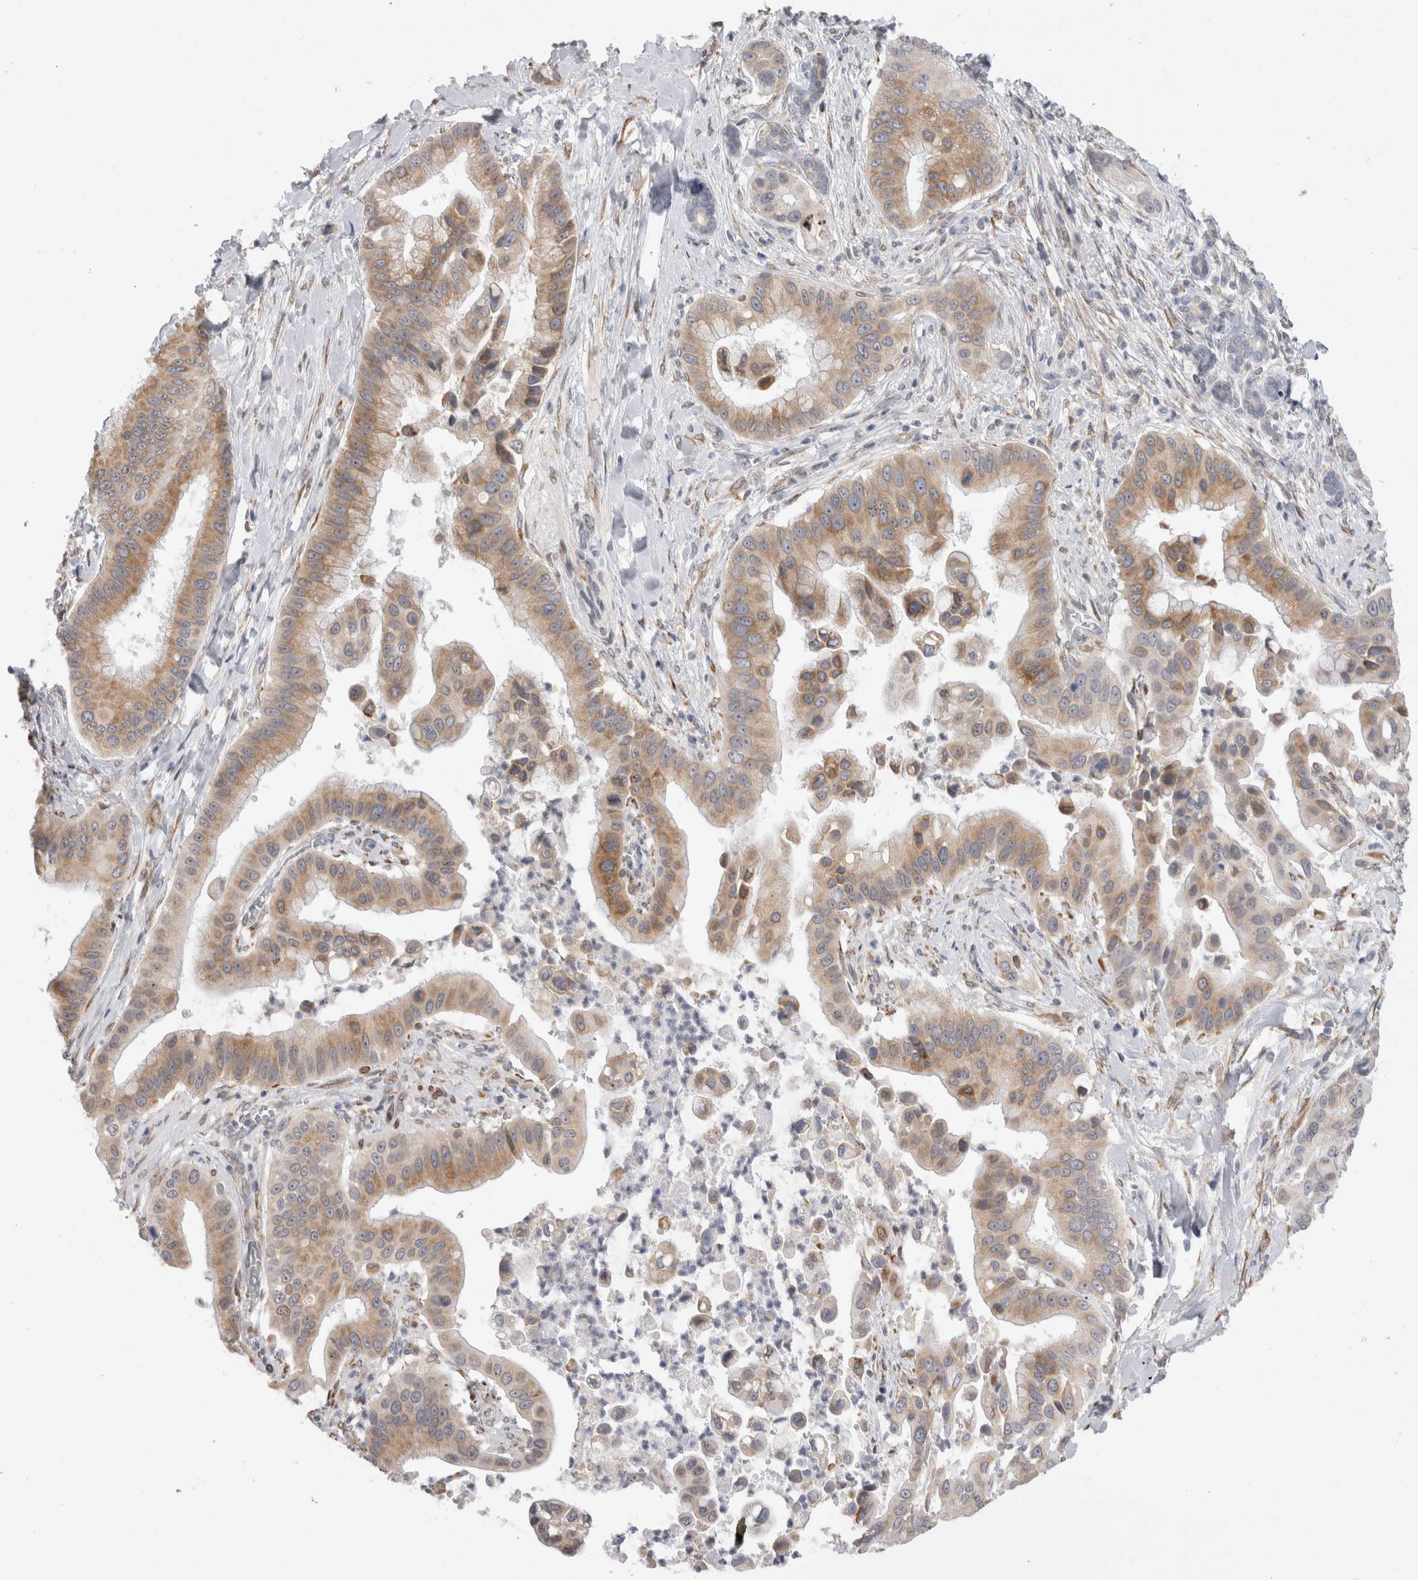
{"staining": {"intensity": "weak", "quantity": ">75%", "location": "cytoplasmic/membranous"}, "tissue": "liver cancer", "cell_type": "Tumor cells", "image_type": "cancer", "snomed": [{"axis": "morphology", "description": "Cholangiocarcinoma"}, {"axis": "topography", "description": "Liver"}], "caption": "This histopathology image reveals IHC staining of liver cancer, with low weak cytoplasmic/membranous staining in approximately >75% of tumor cells.", "gene": "VCPIP1", "patient": {"sex": "female", "age": 54}}